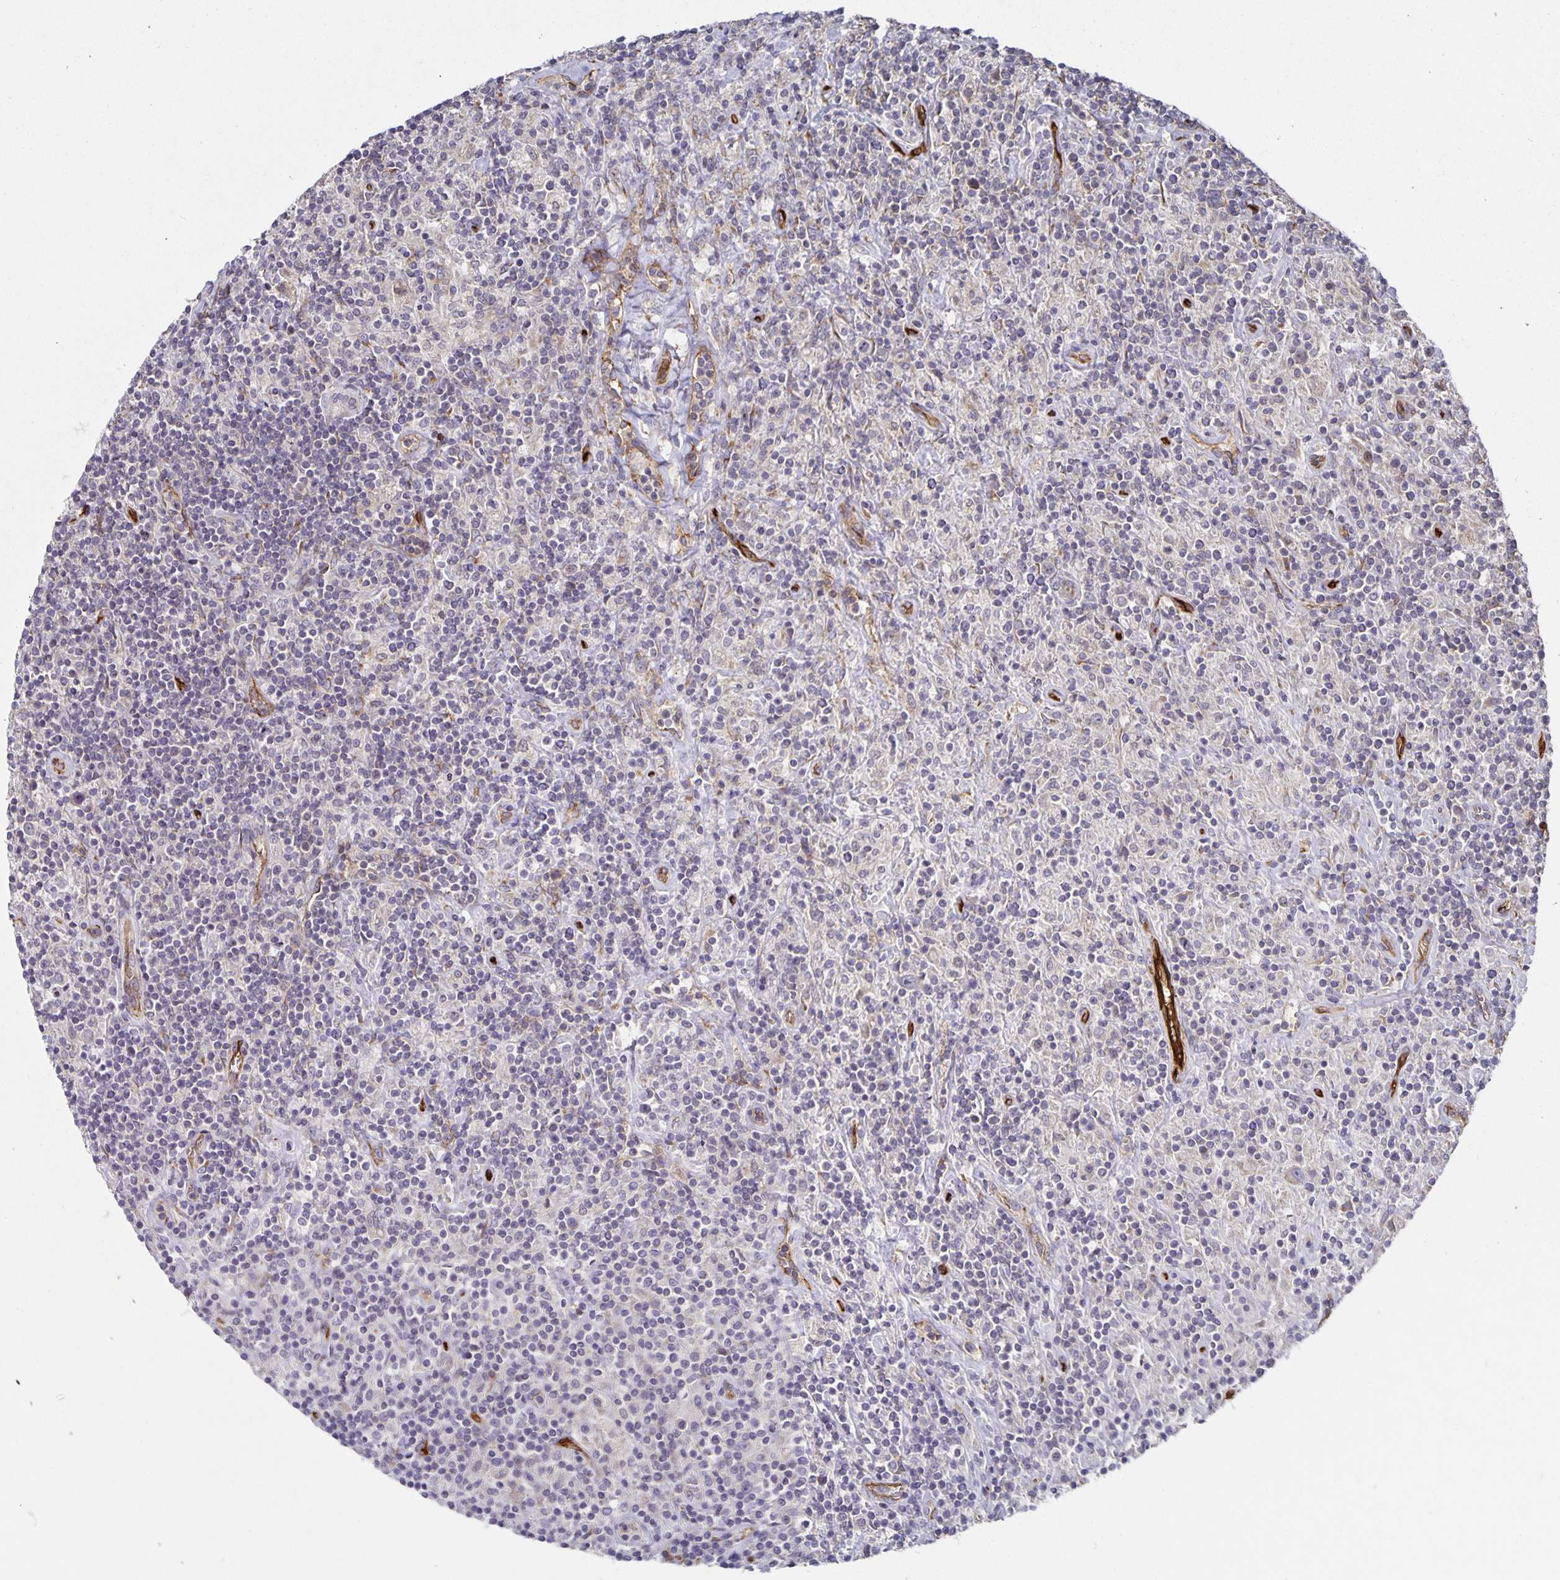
{"staining": {"intensity": "negative", "quantity": "none", "location": "none"}, "tissue": "lymphoma", "cell_type": "Tumor cells", "image_type": "cancer", "snomed": [{"axis": "morphology", "description": "Hodgkin's disease, NOS"}, {"axis": "topography", "description": "Lymph node"}], "caption": "Tumor cells show no significant protein expression in lymphoma.", "gene": "PODXL", "patient": {"sex": "male", "age": 70}}